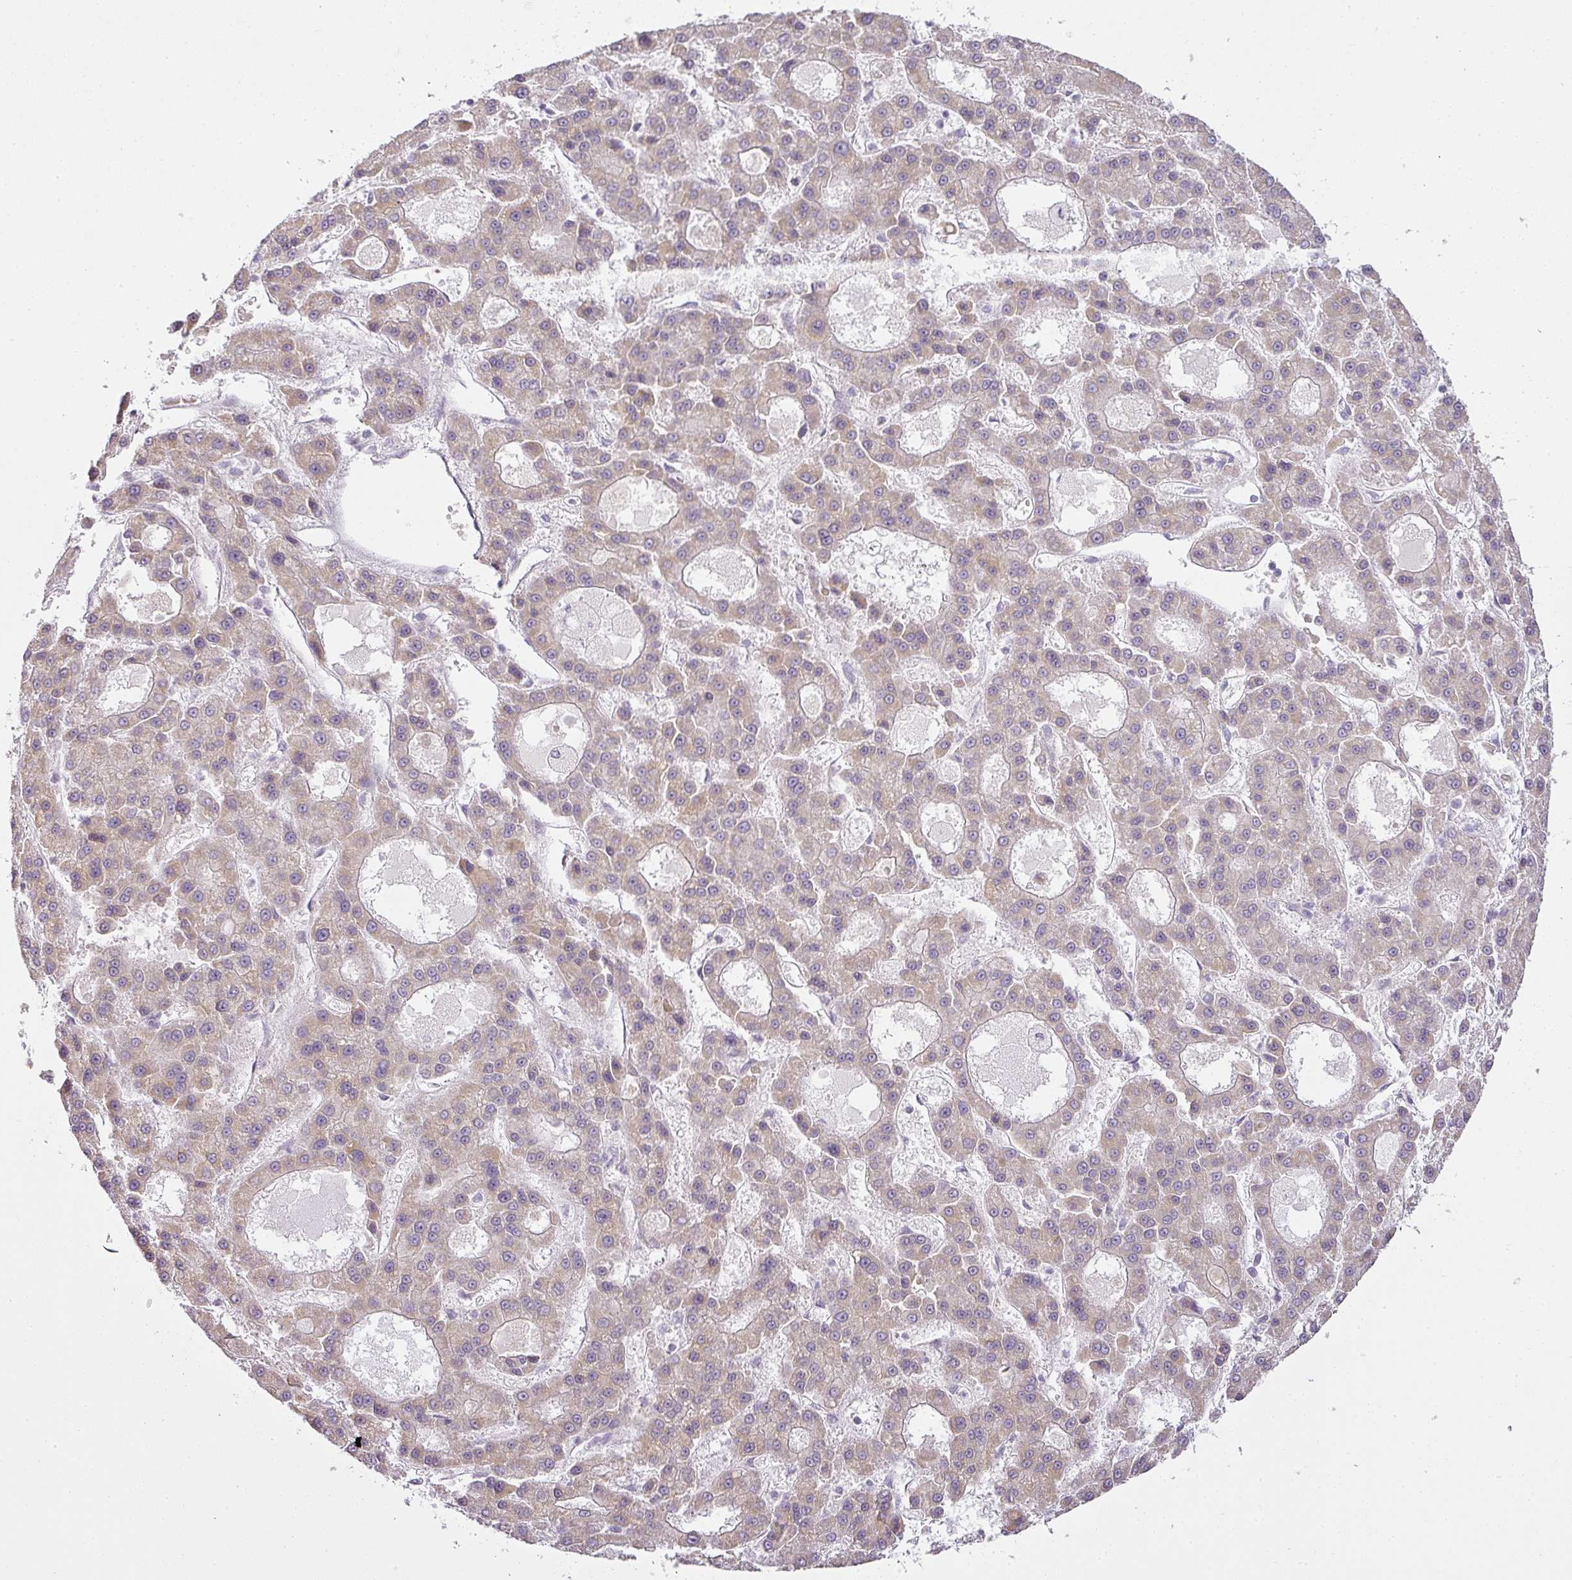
{"staining": {"intensity": "weak", "quantity": "<25%", "location": "cytoplasmic/membranous"}, "tissue": "liver cancer", "cell_type": "Tumor cells", "image_type": "cancer", "snomed": [{"axis": "morphology", "description": "Carcinoma, Hepatocellular, NOS"}, {"axis": "topography", "description": "Liver"}], "caption": "Image shows no significant protein positivity in tumor cells of liver hepatocellular carcinoma.", "gene": "LY75", "patient": {"sex": "male", "age": 70}}